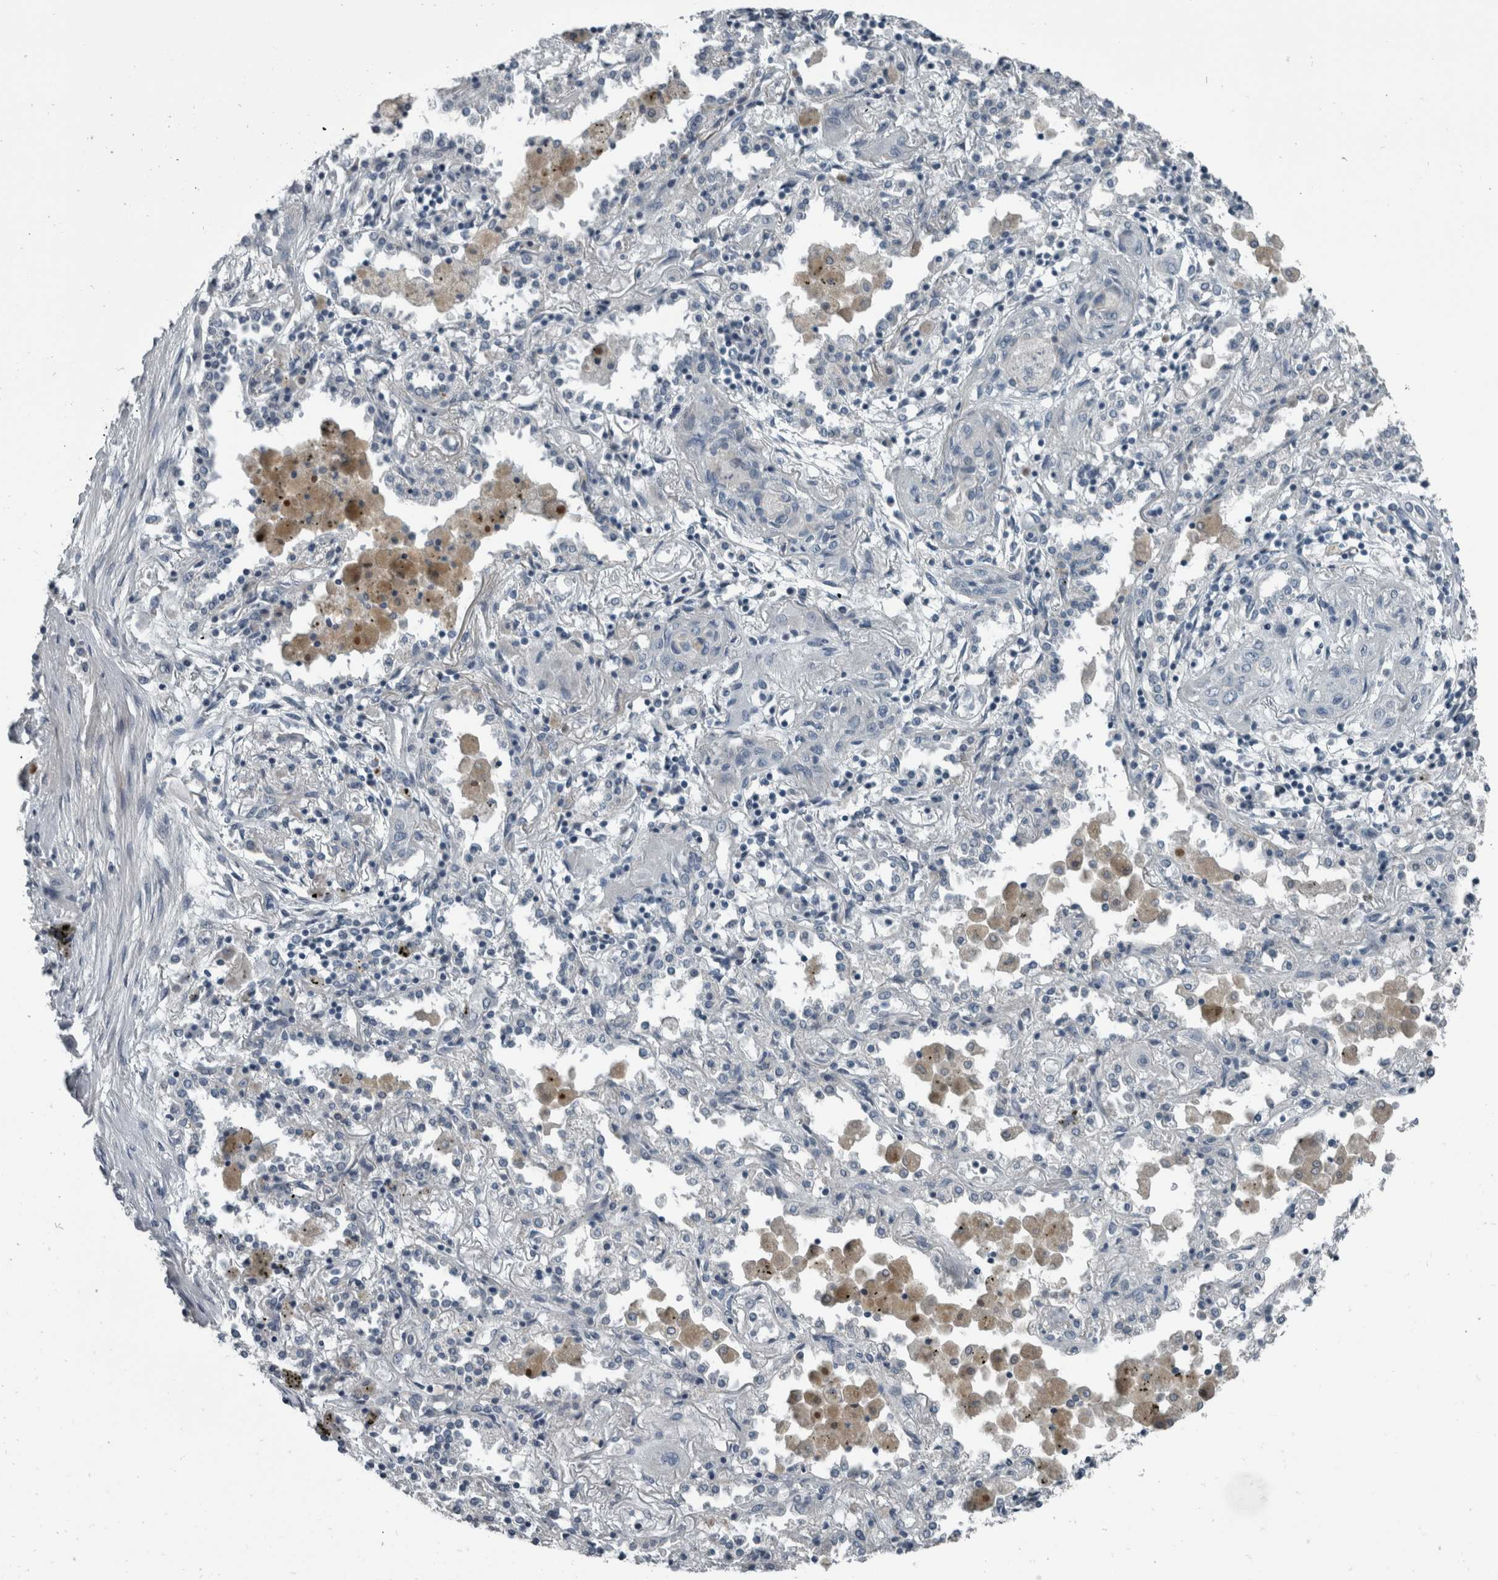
{"staining": {"intensity": "negative", "quantity": "none", "location": "none"}, "tissue": "lung cancer", "cell_type": "Tumor cells", "image_type": "cancer", "snomed": [{"axis": "morphology", "description": "Squamous cell carcinoma, NOS"}, {"axis": "topography", "description": "Lung"}], "caption": "Squamous cell carcinoma (lung) stained for a protein using IHC displays no staining tumor cells.", "gene": "KRT20", "patient": {"sex": "female", "age": 47}}